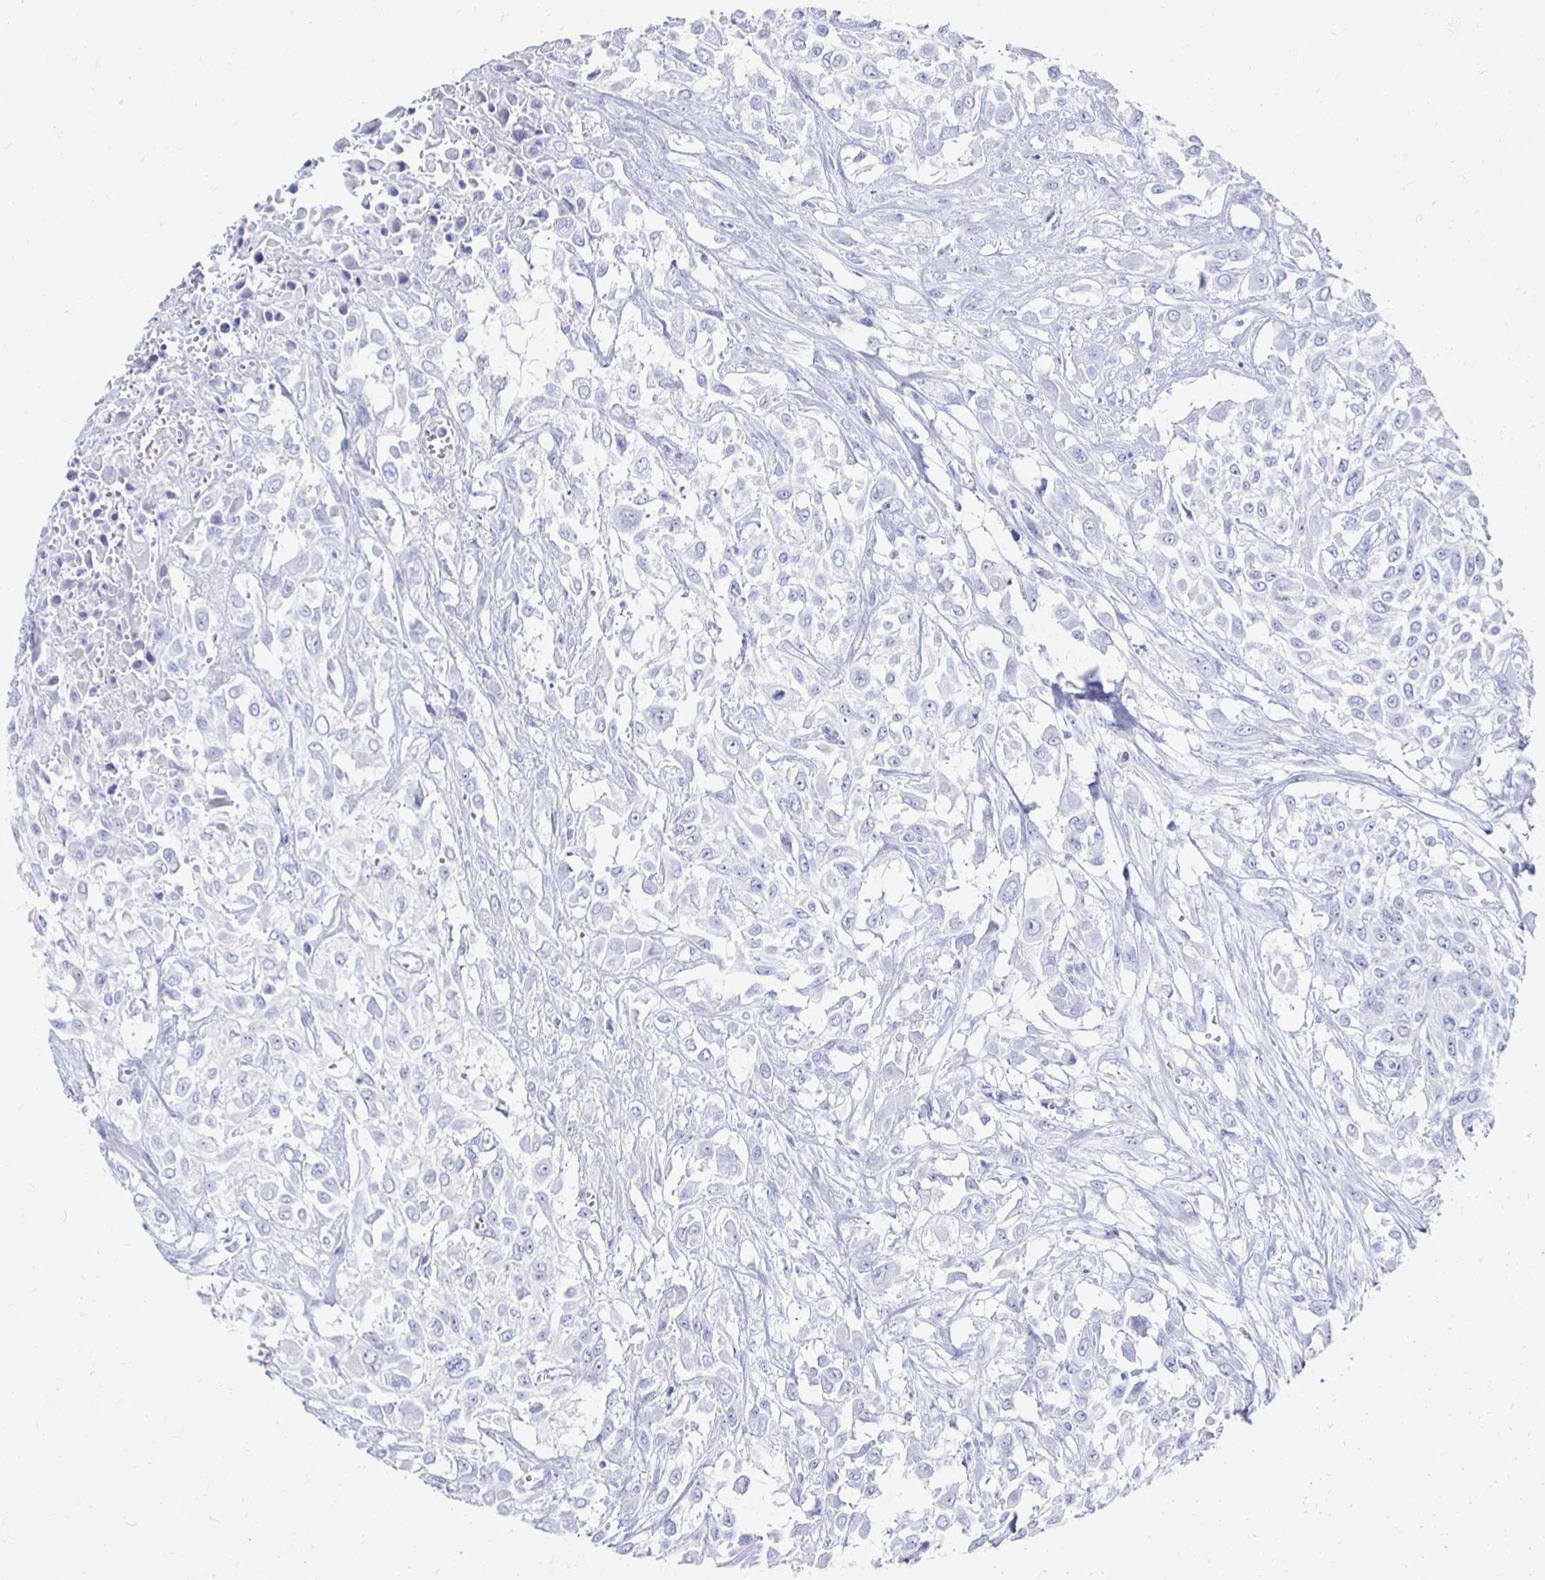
{"staining": {"intensity": "negative", "quantity": "none", "location": "none"}, "tissue": "urothelial cancer", "cell_type": "Tumor cells", "image_type": "cancer", "snomed": [{"axis": "morphology", "description": "Urothelial carcinoma, High grade"}, {"axis": "topography", "description": "Urinary bladder"}], "caption": "Photomicrograph shows no protein positivity in tumor cells of high-grade urothelial carcinoma tissue. (Immunohistochemistry (ihc), brightfield microscopy, high magnification).", "gene": "CST6", "patient": {"sex": "male", "age": 57}}